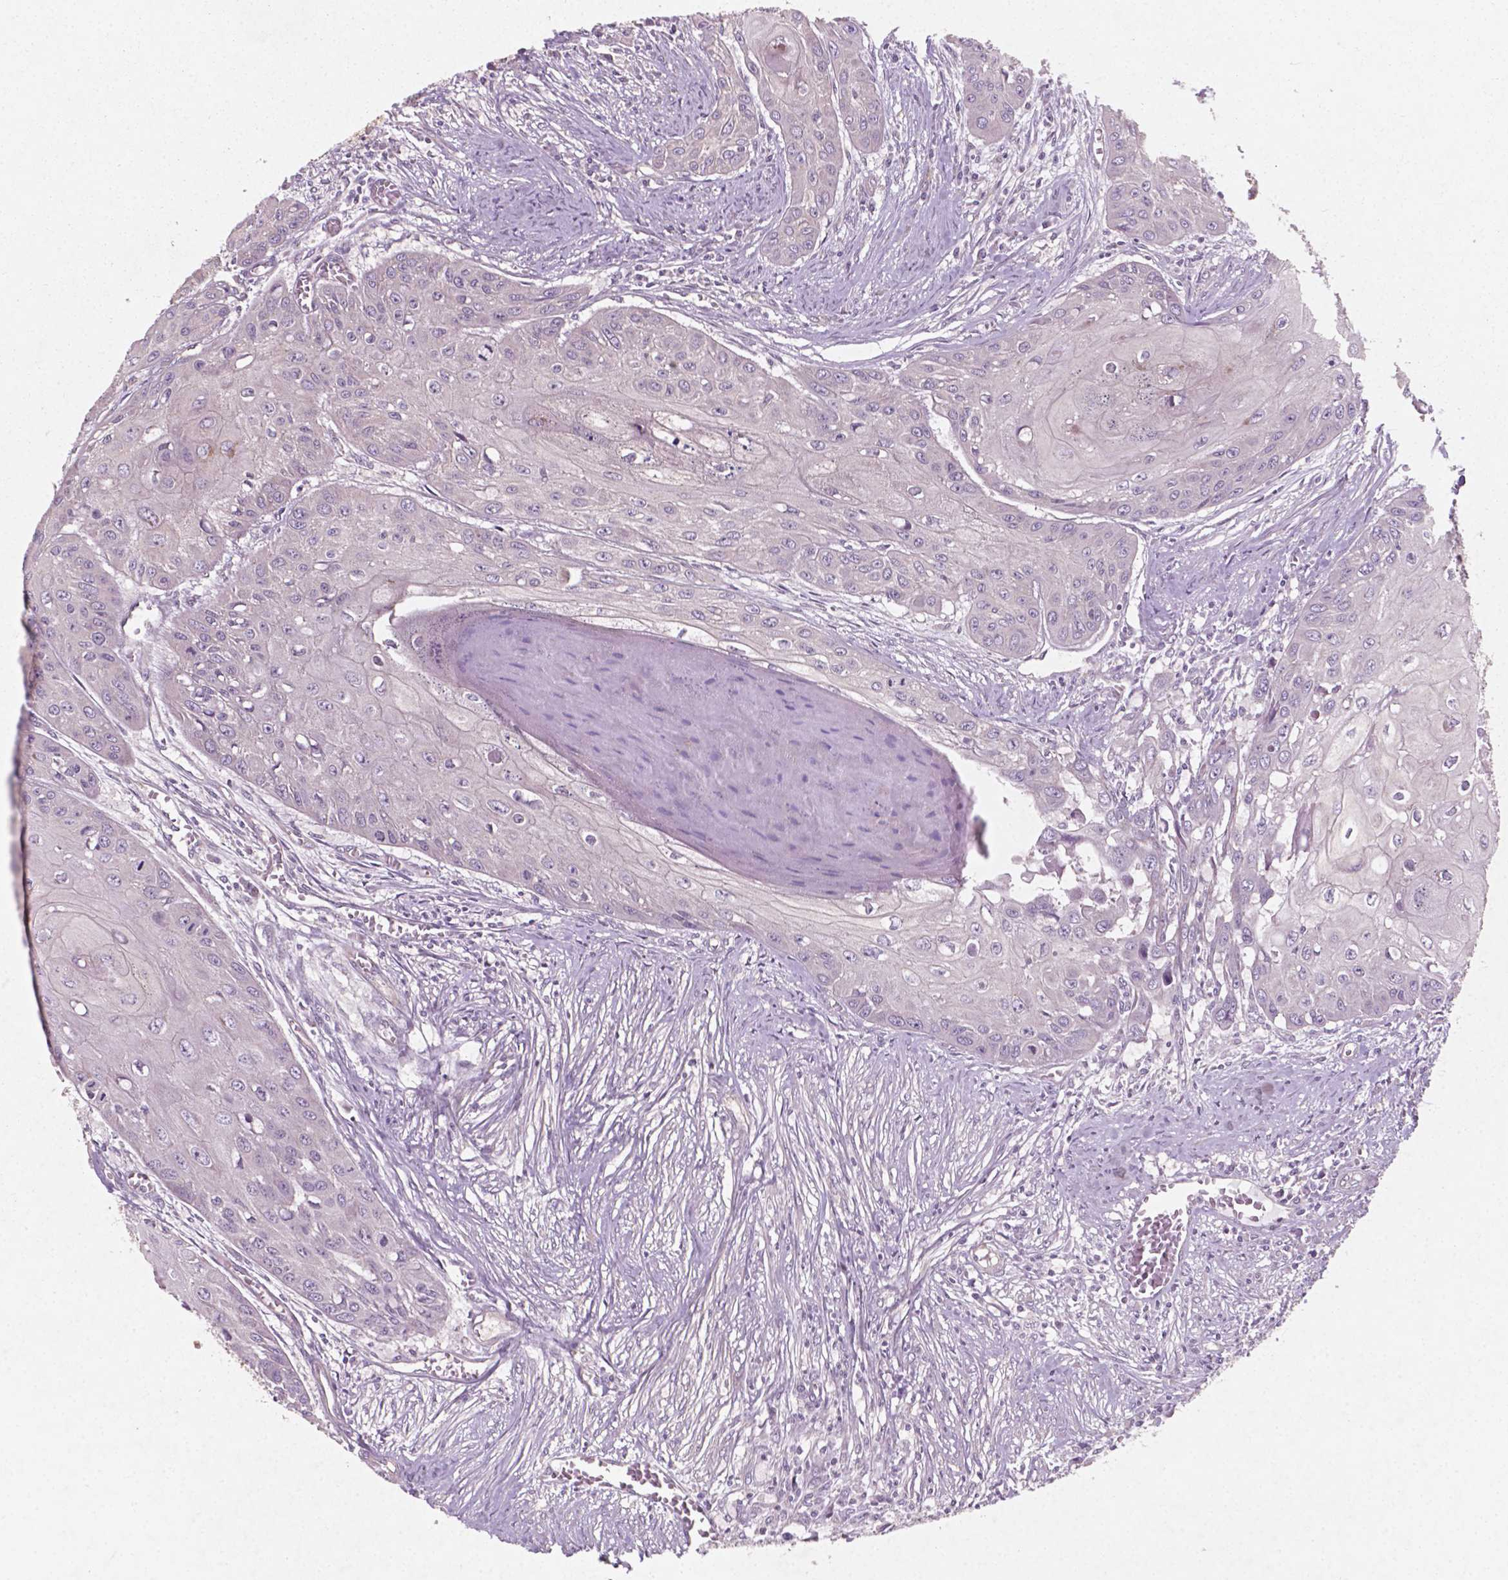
{"staining": {"intensity": "negative", "quantity": "none", "location": "none"}, "tissue": "head and neck cancer", "cell_type": "Tumor cells", "image_type": "cancer", "snomed": [{"axis": "morphology", "description": "Squamous cell carcinoma, NOS"}, {"axis": "topography", "description": "Oral tissue"}, {"axis": "topography", "description": "Head-Neck"}], "caption": "This is an immunohistochemistry photomicrograph of human head and neck cancer (squamous cell carcinoma). There is no positivity in tumor cells.", "gene": "CYFIP2", "patient": {"sex": "male", "age": 71}}